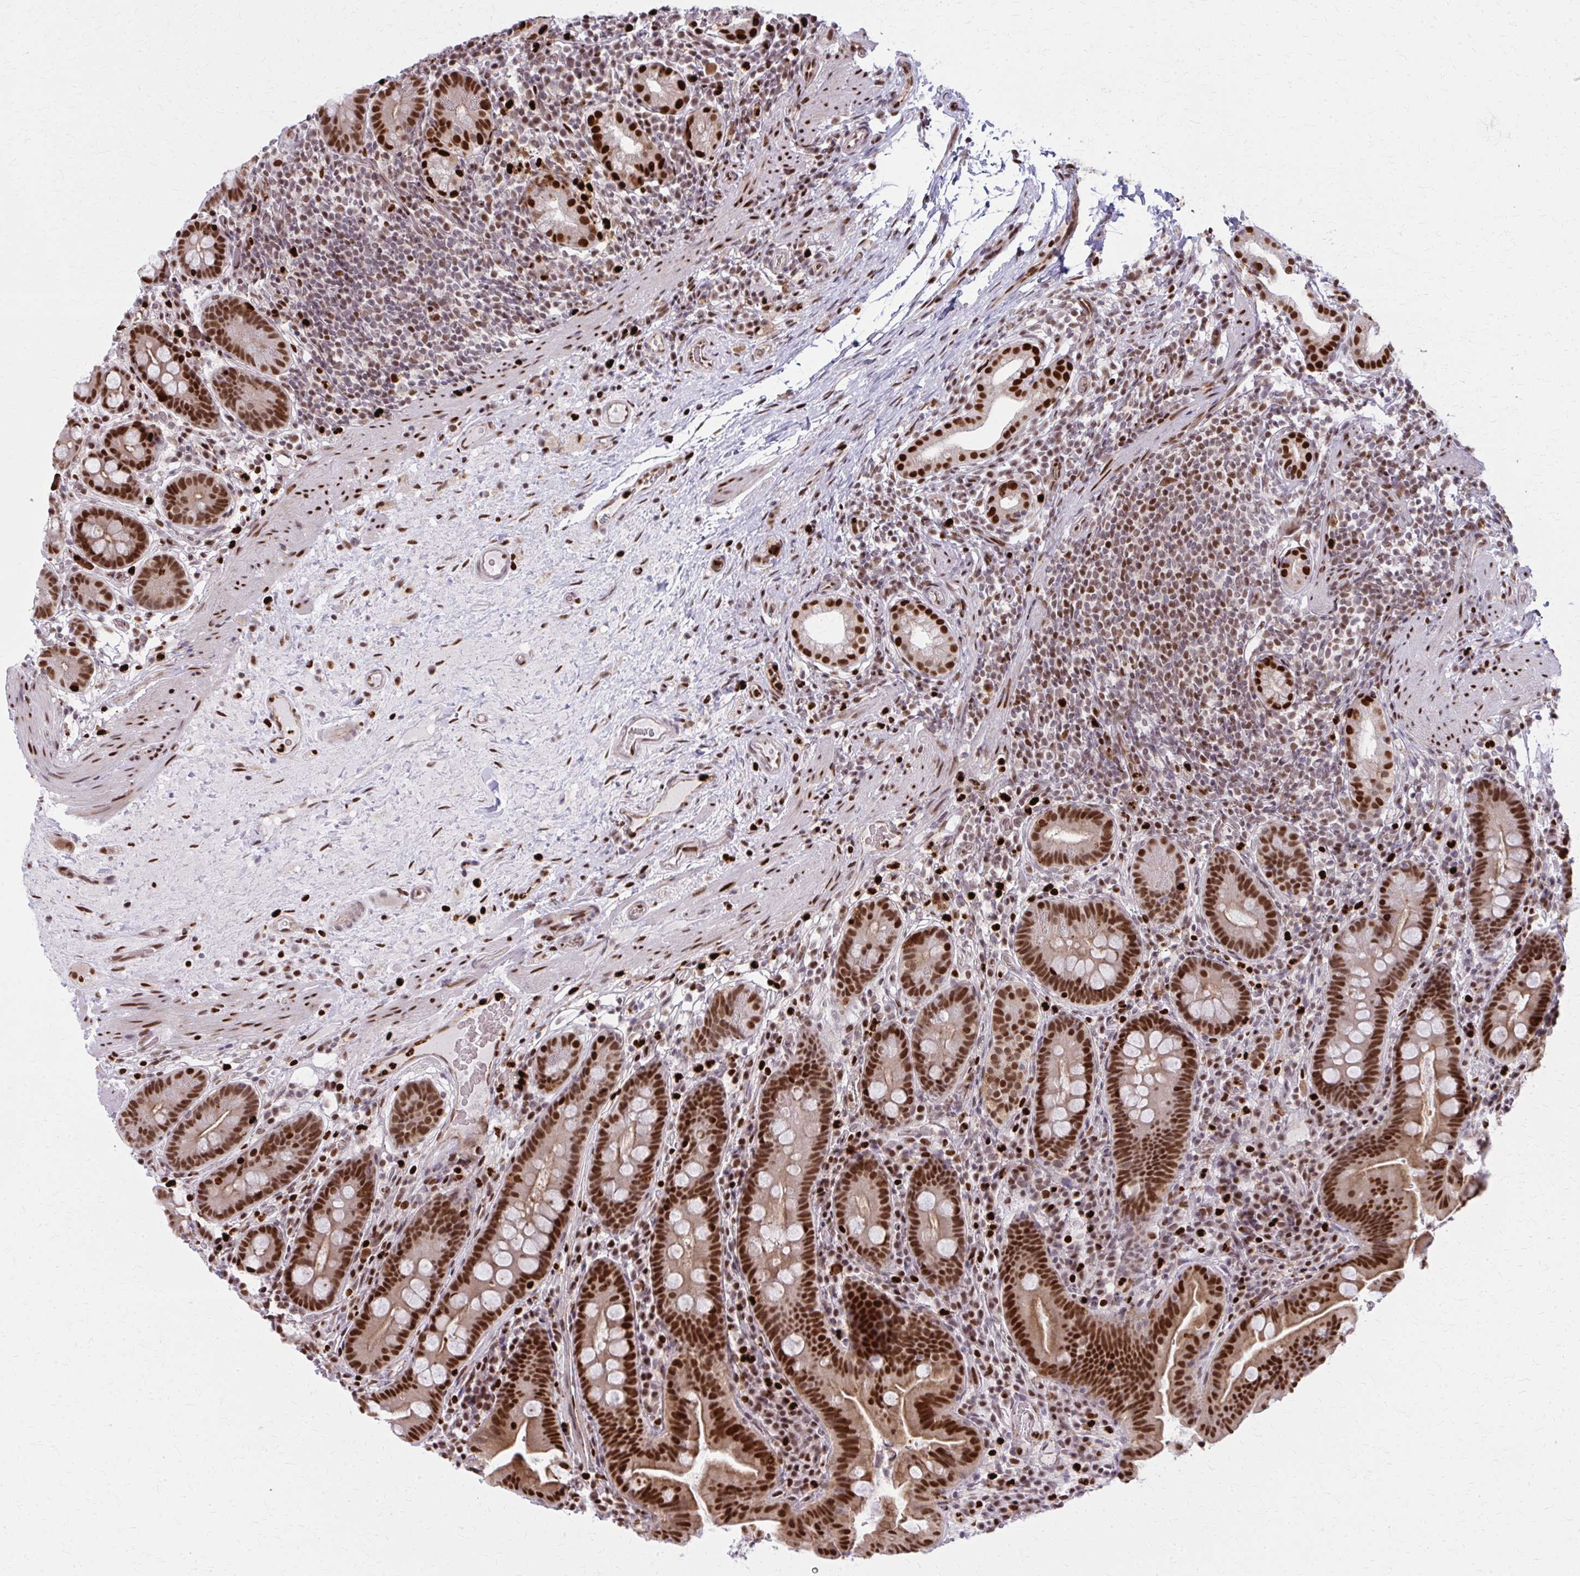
{"staining": {"intensity": "strong", "quantity": ">75%", "location": "cytoplasmic/membranous,nuclear"}, "tissue": "small intestine", "cell_type": "Glandular cells", "image_type": "normal", "snomed": [{"axis": "morphology", "description": "Normal tissue, NOS"}, {"axis": "topography", "description": "Small intestine"}], "caption": "A brown stain shows strong cytoplasmic/membranous,nuclear positivity of a protein in glandular cells of normal human small intestine.", "gene": "ZNF559", "patient": {"sex": "male", "age": 26}}